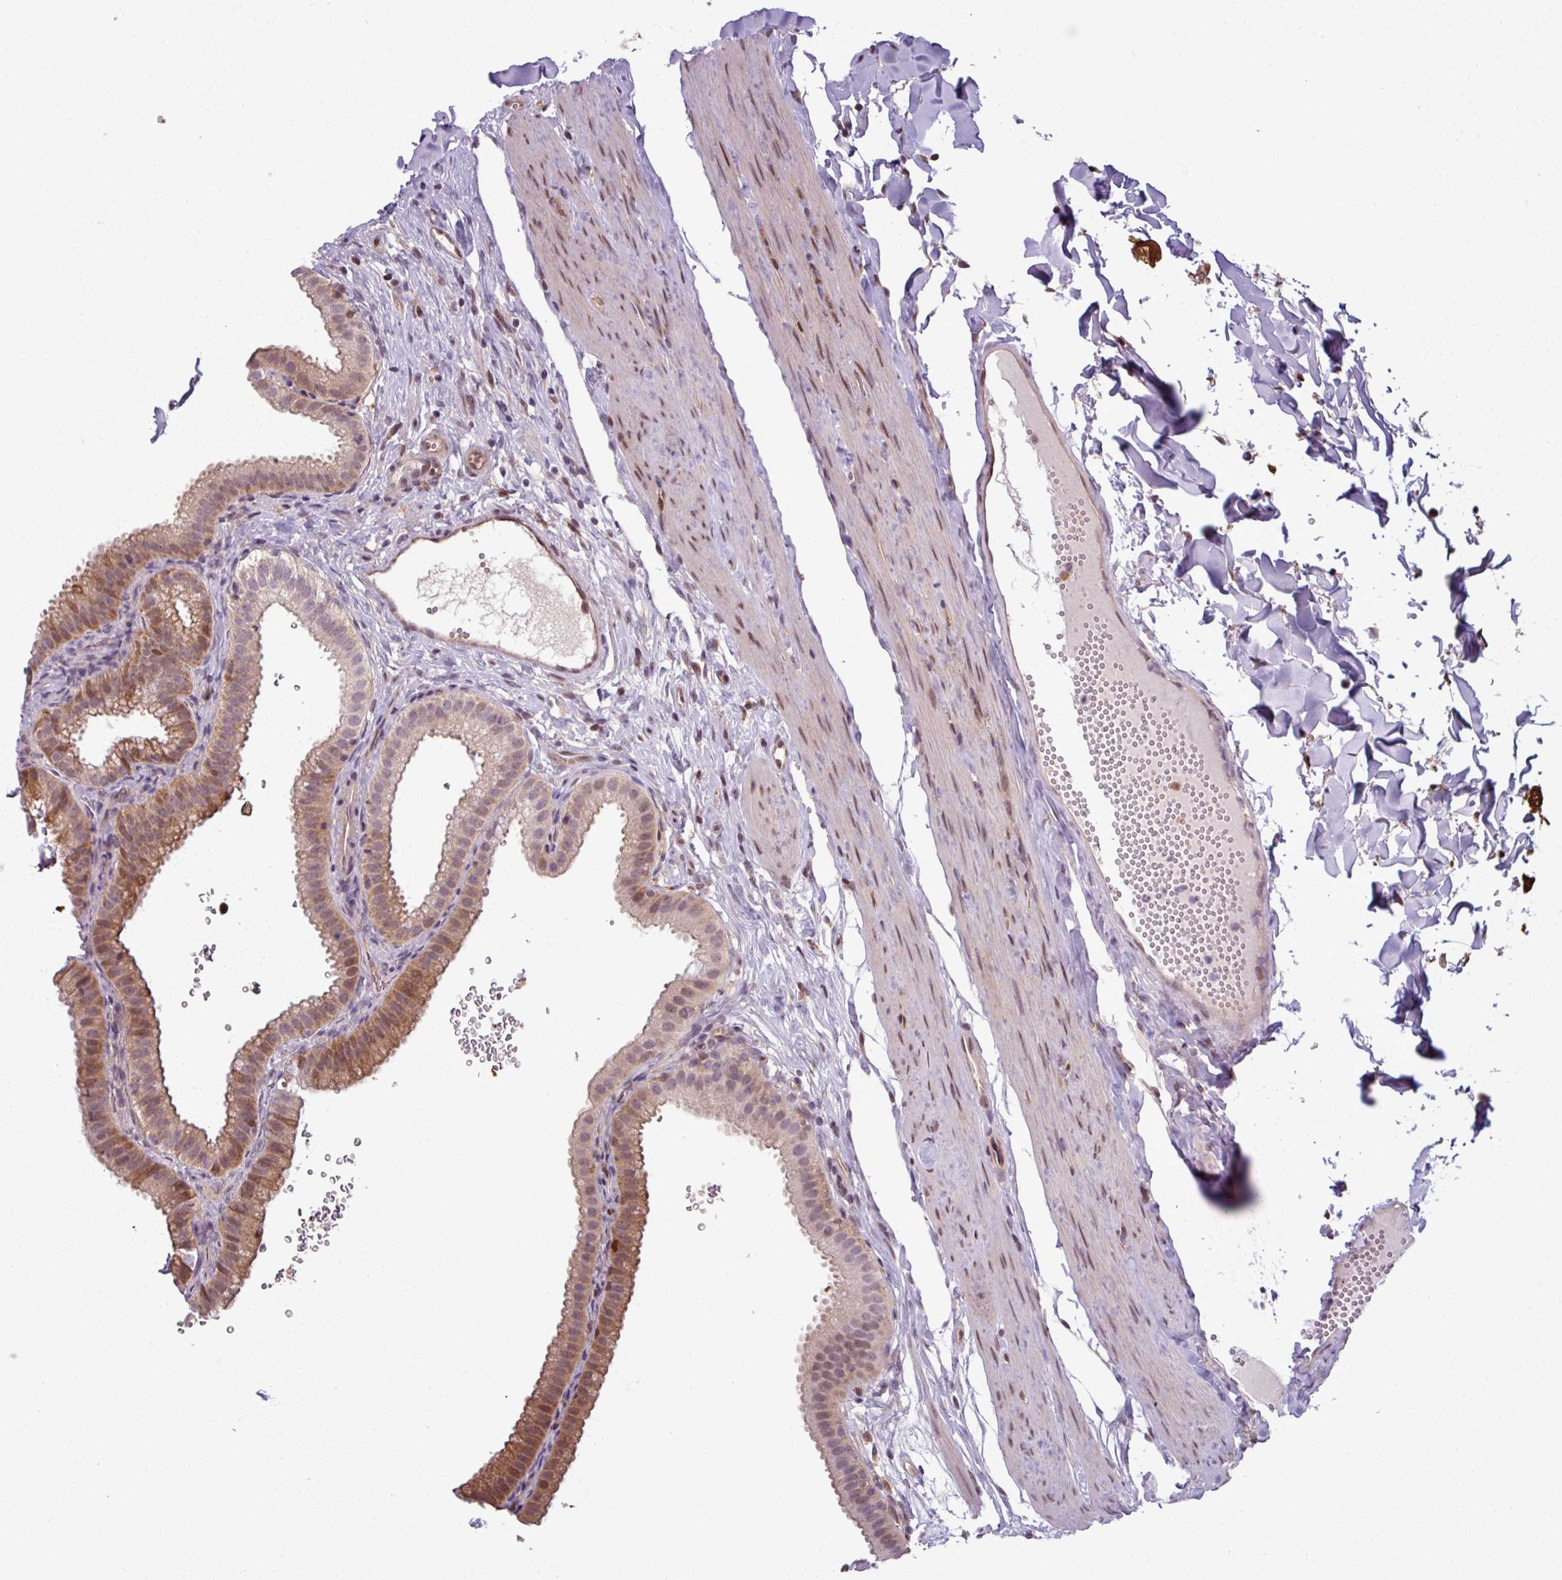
{"staining": {"intensity": "moderate", "quantity": ">75%", "location": "cytoplasmic/membranous,nuclear"}, "tissue": "gallbladder", "cell_type": "Glandular cells", "image_type": "normal", "snomed": [{"axis": "morphology", "description": "Normal tissue, NOS"}, {"axis": "topography", "description": "Gallbladder"}], "caption": "Immunohistochemistry (IHC) (DAB (3,3'-diaminobenzidine)) staining of benign human gallbladder reveals moderate cytoplasmic/membranous,nuclear protein staining in about >75% of glandular cells.", "gene": "KCTD11", "patient": {"sex": "female", "age": 61}}